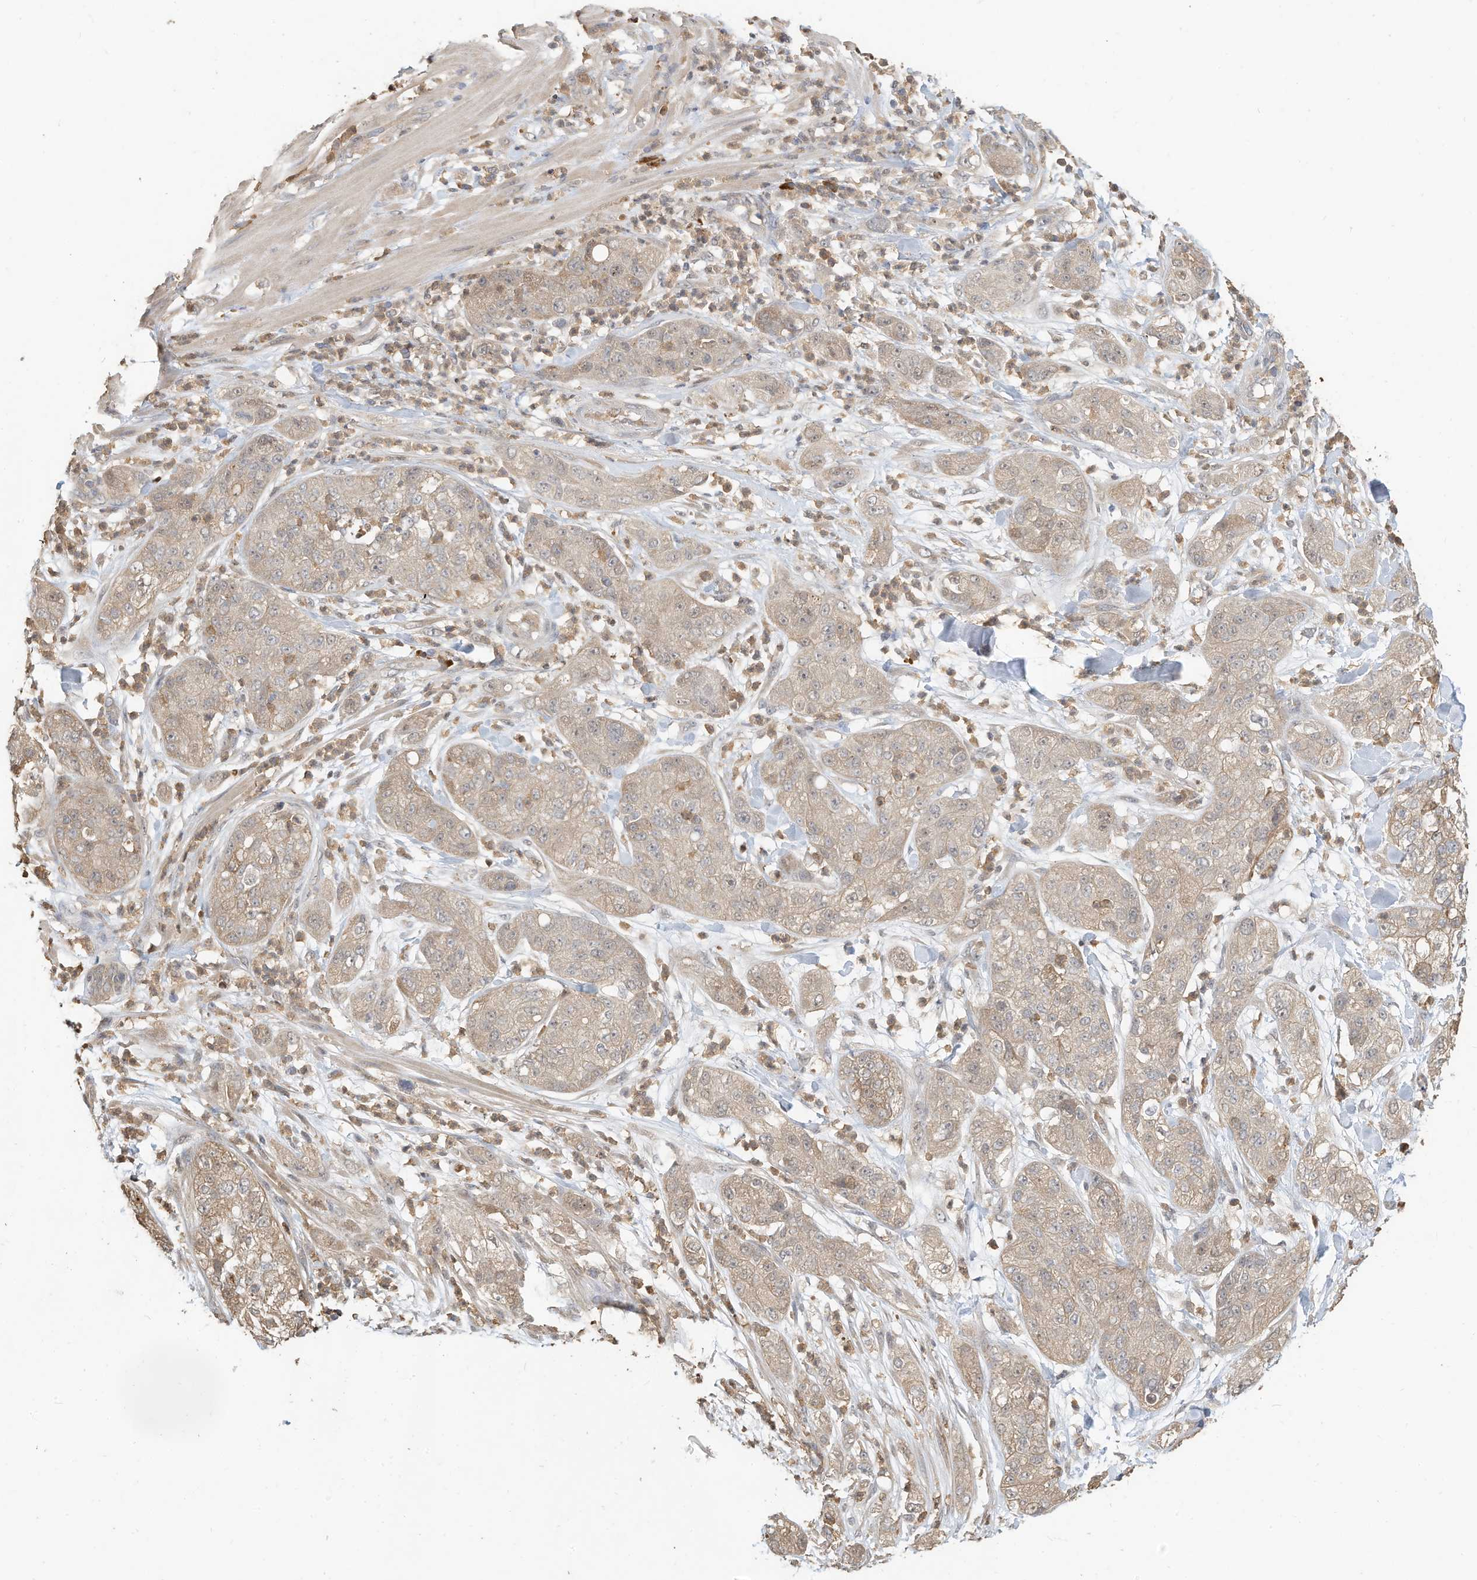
{"staining": {"intensity": "weak", "quantity": ">75%", "location": "cytoplasmic/membranous"}, "tissue": "pancreatic cancer", "cell_type": "Tumor cells", "image_type": "cancer", "snomed": [{"axis": "morphology", "description": "Adenocarcinoma, NOS"}, {"axis": "topography", "description": "Pancreas"}], "caption": "Immunohistochemistry (IHC) histopathology image of neoplastic tissue: human pancreatic cancer (adenocarcinoma) stained using immunohistochemistry (IHC) demonstrates low levels of weak protein expression localized specifically in the cytoplasmic/membranous of tumor cells, appearing as a cytoplasmic/membranous brown color.", "gene": "OFD1", "patient": {"sex": "female", "age": 78}}